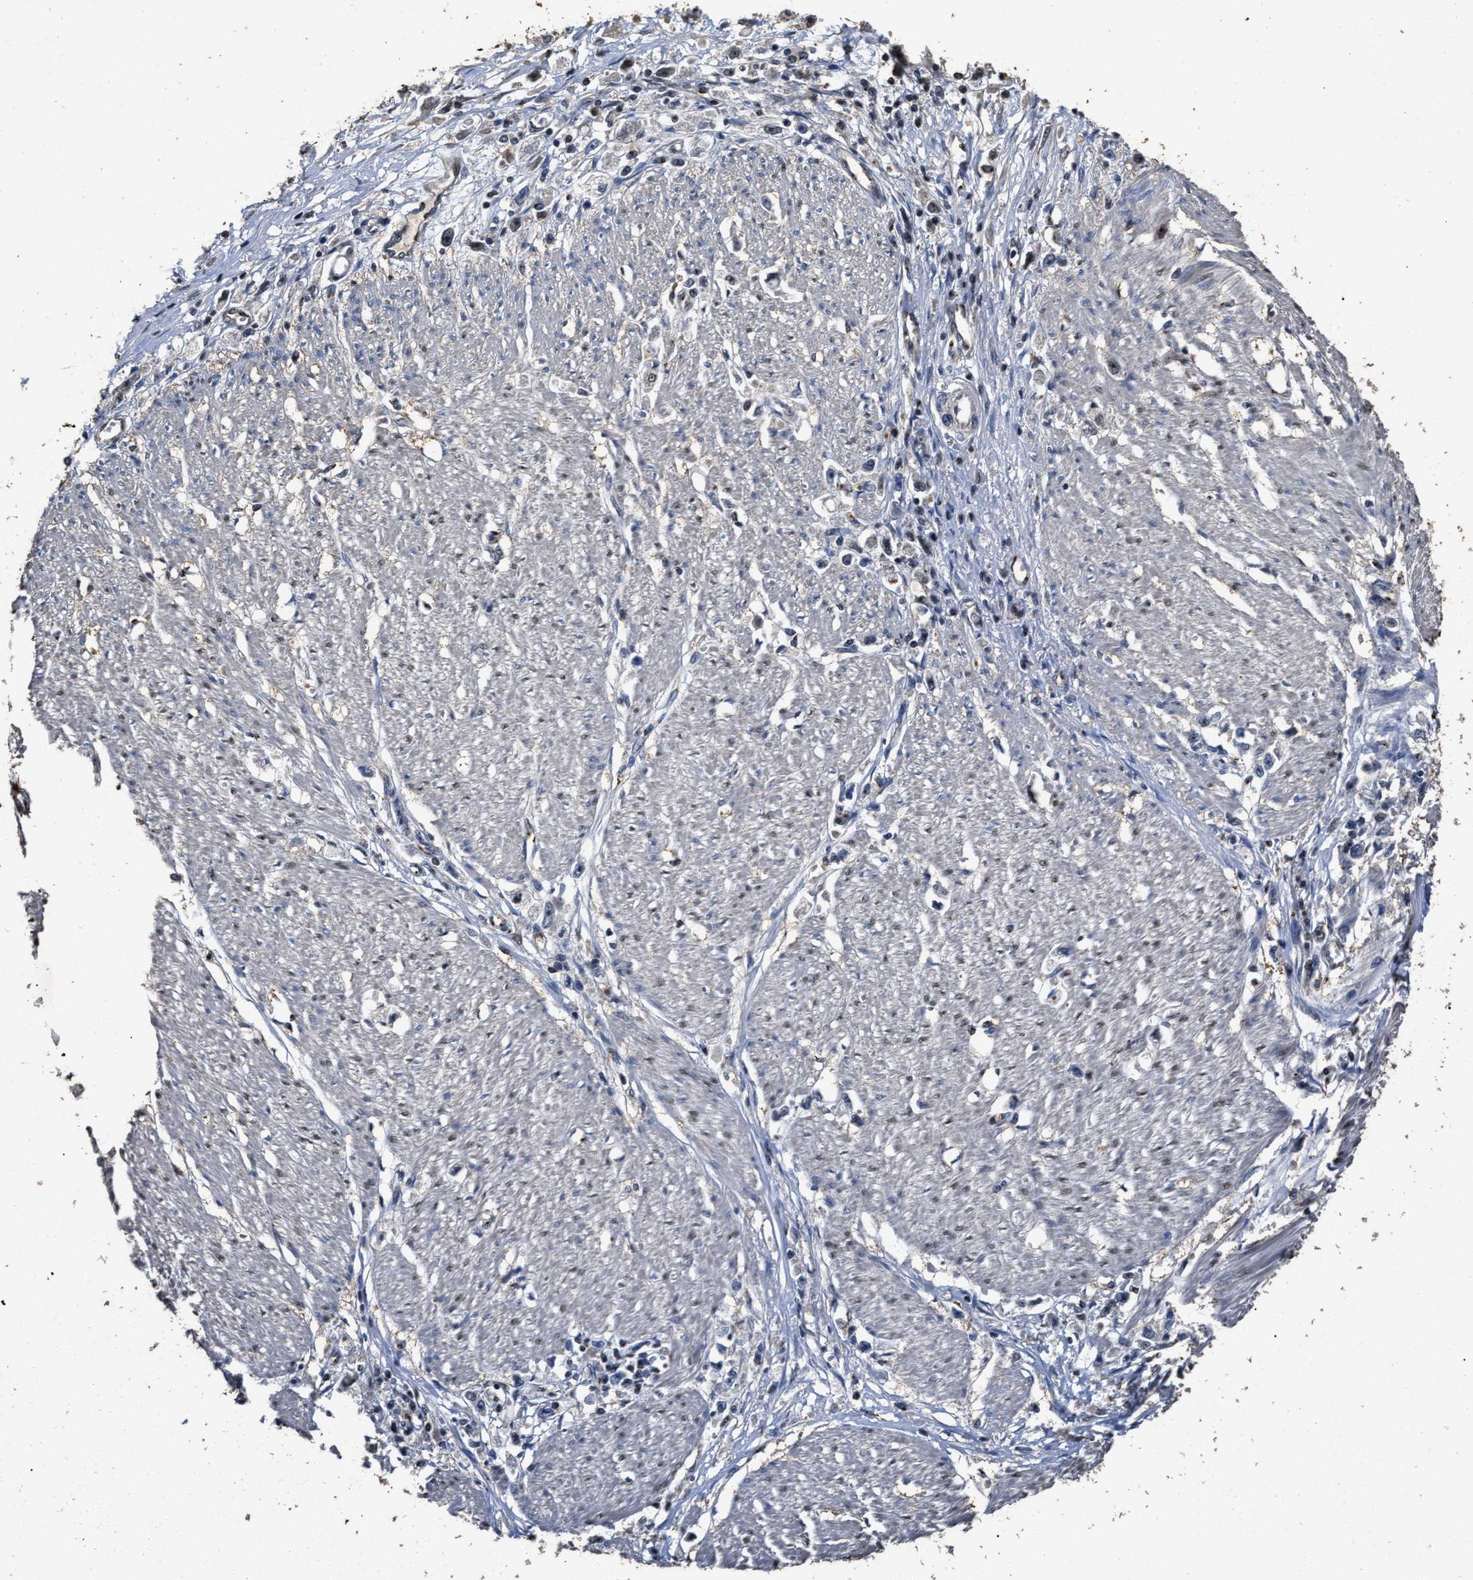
{"staining": {"intensity": "negative", "quantity": "none", "location": "none"}, "tissue": "stomach cancer", "cell_type": "Tumor cells", "image_type": "cancer", "snomed": [{"axis": "morphology", "description": "Adenocarcinoma, NOS"}, {"axis": "topography", "description": "Stomach"}], "caption": "The photomicrograph exhibits no staining of tumor cells in stomach adenocarcinoma.", "gene": "TPST2", "patient": {"sex": "female", "age": 59}}